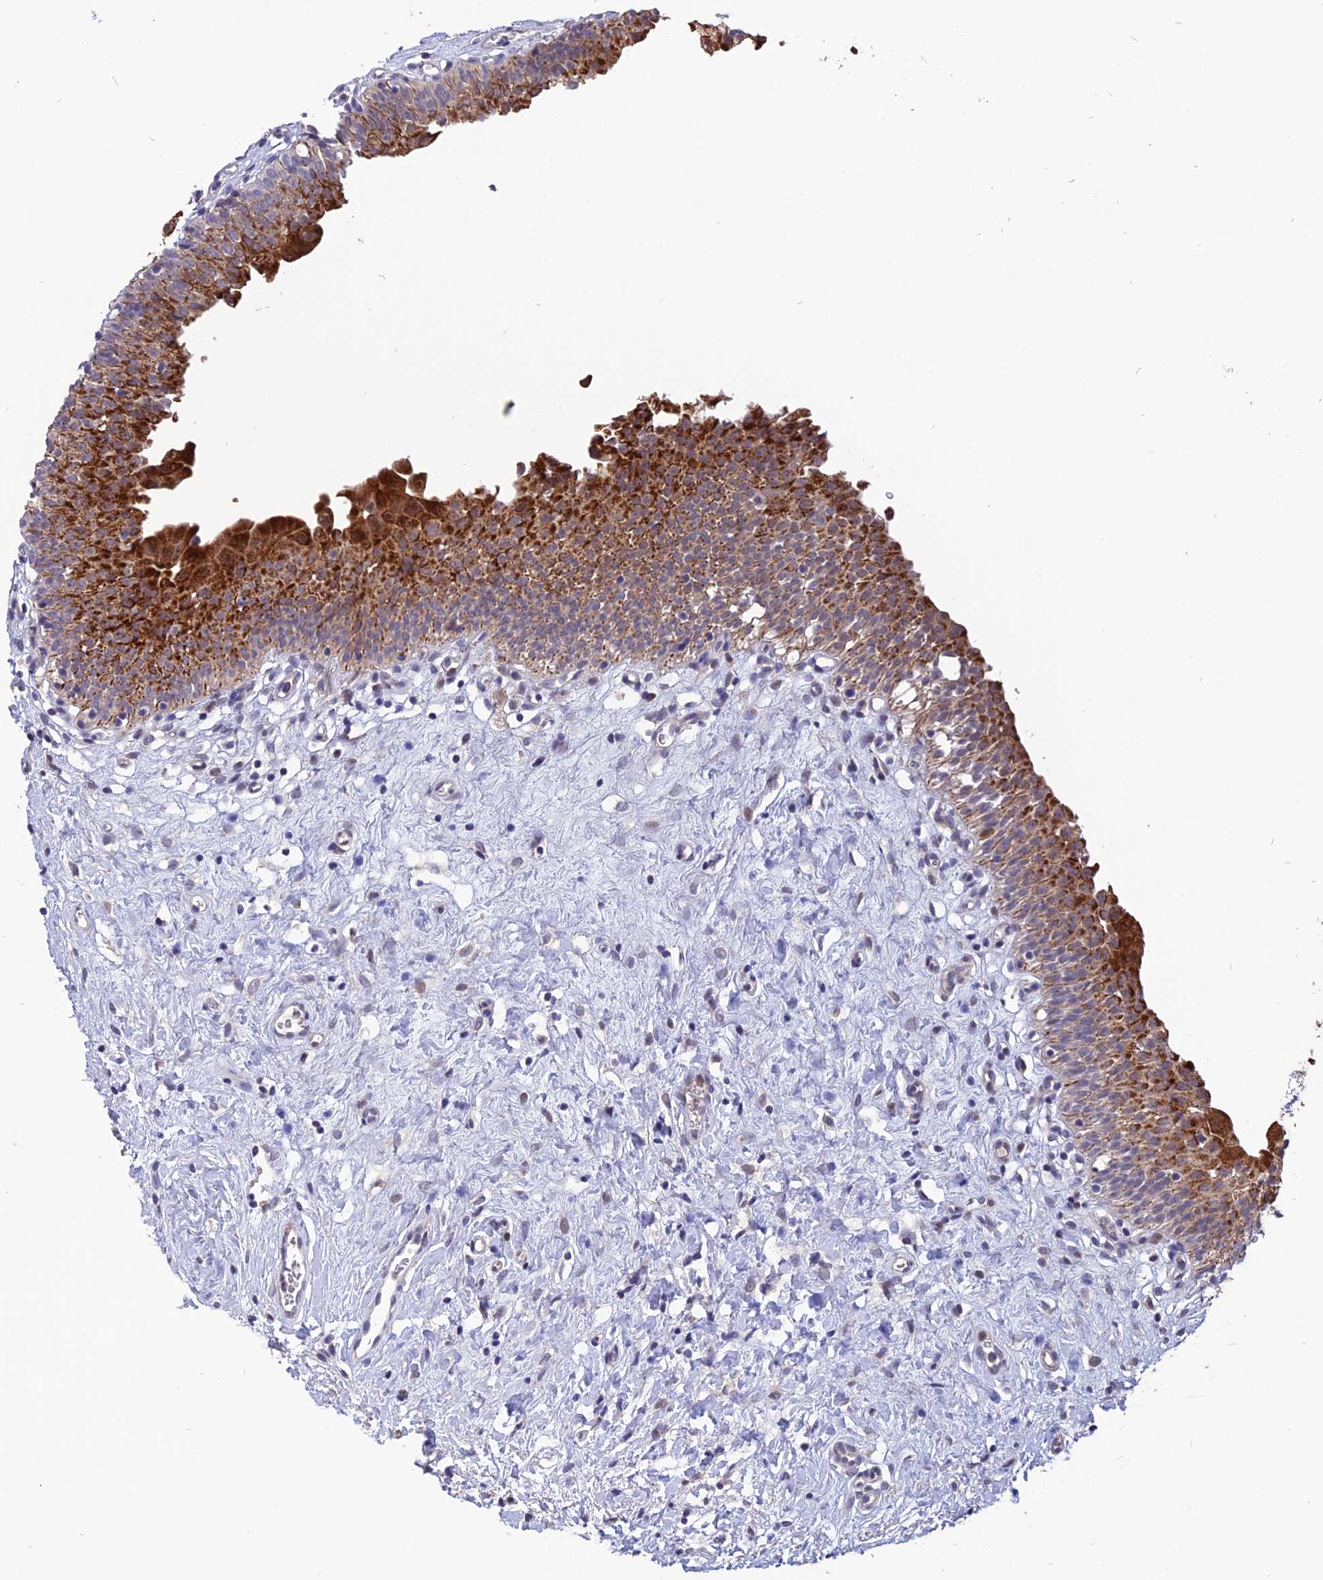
{"staining": {"intensity": "strong", "quantity": "25%-75%", "location": "cytoplasmic/membranous"}, "tissue": "urinary bladder", "cell_type": "Urothelial cells", "image_type": "normal", "snomed": [{"axis": "morphology", "description": "Normal tissue, NOS"}, {"axis": "topography", "description": "Urinary bladder"}], "caption": "Immunohistochemistry of unremarkable human urinary bladder shows high levels of strong cytoplasmic/membranous expression in approximately 25%-75% of urothelial cells. The staining was performed using DAB (3,3'-diaminobenzidine), with brown indicating positive protein expression. Nuclei are stained blue with hematoxylin.", "gene": "TMEM263", "patient": {"sex": "male", "age": 51}}